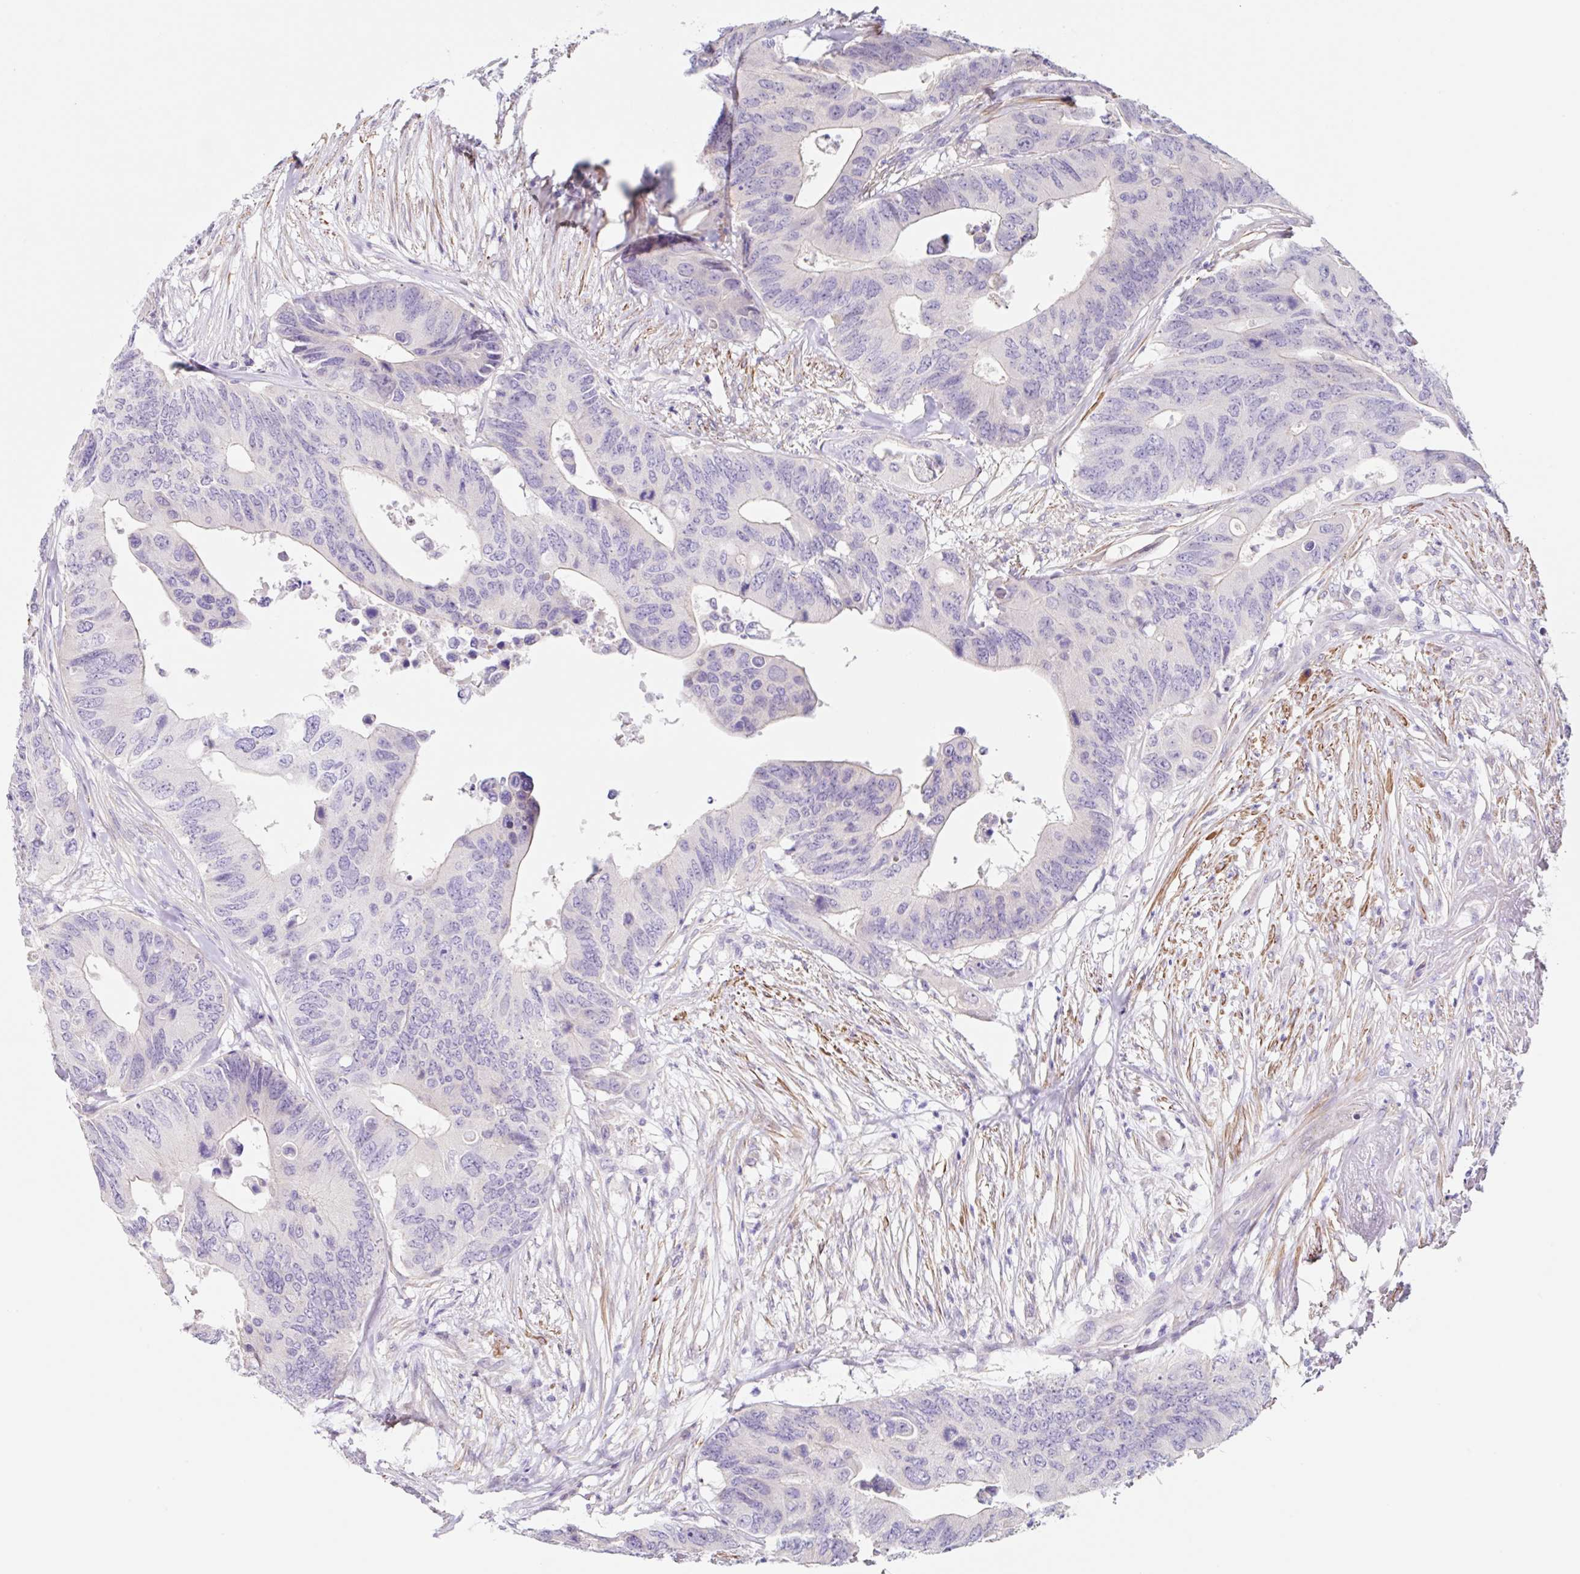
{"staining": {"intensity": "negative", "quantity": "none", "location": "none"}, "tissue": "colorectal cancer", "cell_type": "Tumor cells", "image_type": "cancer", "snomed": [{"axis": "morphology", "description": "Adenocarcinoma, NOS"}, {"axis": "topography", "description": "Colon"}], "caption": "Histopathology image shows no protein expression in tumor cells of colorectal cancer (adenocarcinoma) tissue.", "gene": "DCAF17", "patient": {"sex": "male", "age": 71}}